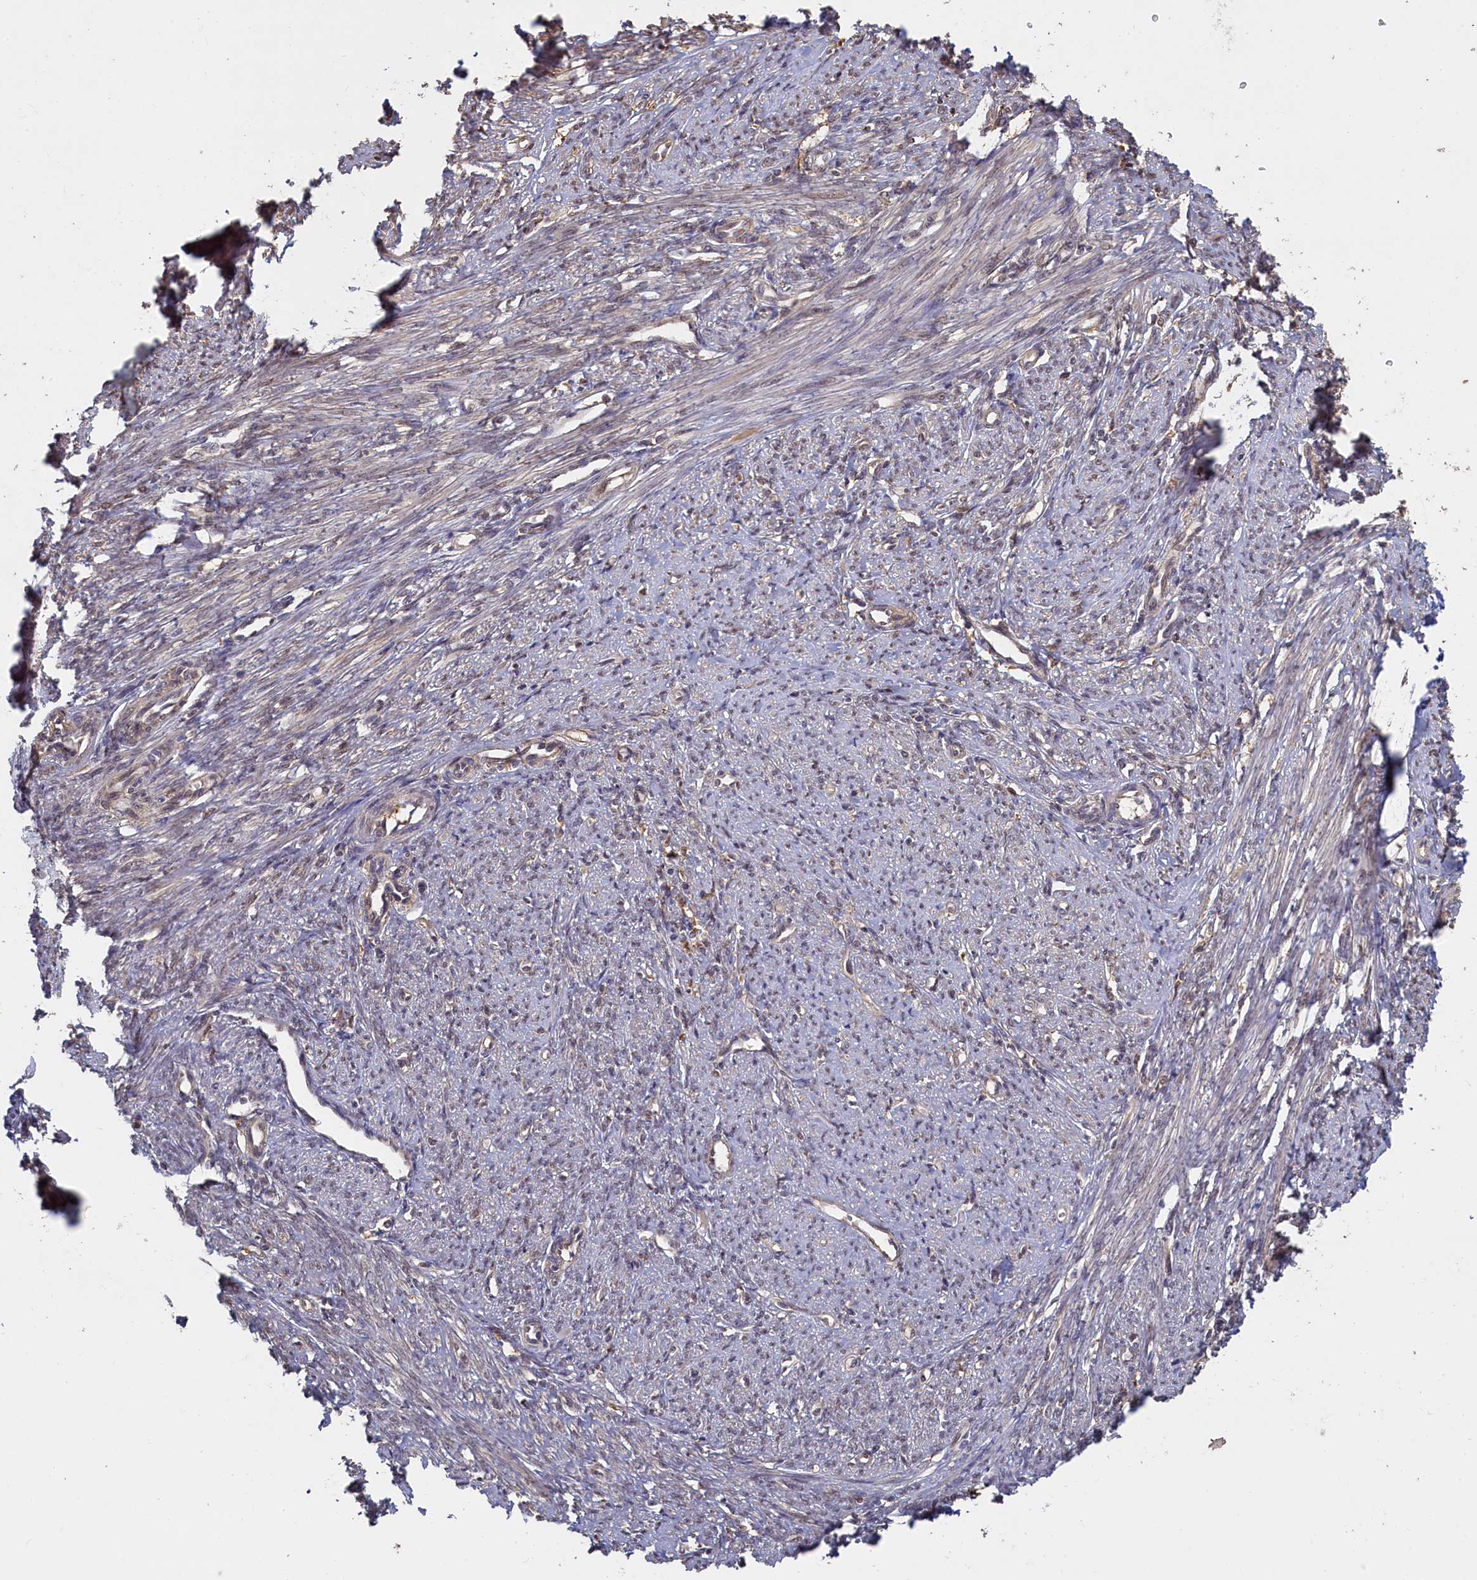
{"staining": {"intensity": "weak", "quantity": "25%-75%", "location": "cytoplasmic/membranous,nuclear"}, "tissue": "smooth muscle", "cell_type": "Smooth muscle cells", "image_type": "normal", "snomed": [{"axis": "morphology", "description": "Normal tissue, NOS"}, {"axis": "topography", "description": "Smooth muscle"}, {"axis": "topography", "description": "Uterus"}], "caption": "The image displays staining of unremarkable smooth muscle, revealing weak cytoplasmic/membranous,nuclear protein expression (brown color) within smooth muscle cells.", "gene": "UCHL3", "patient": {"sex": "female", "age": 59}}